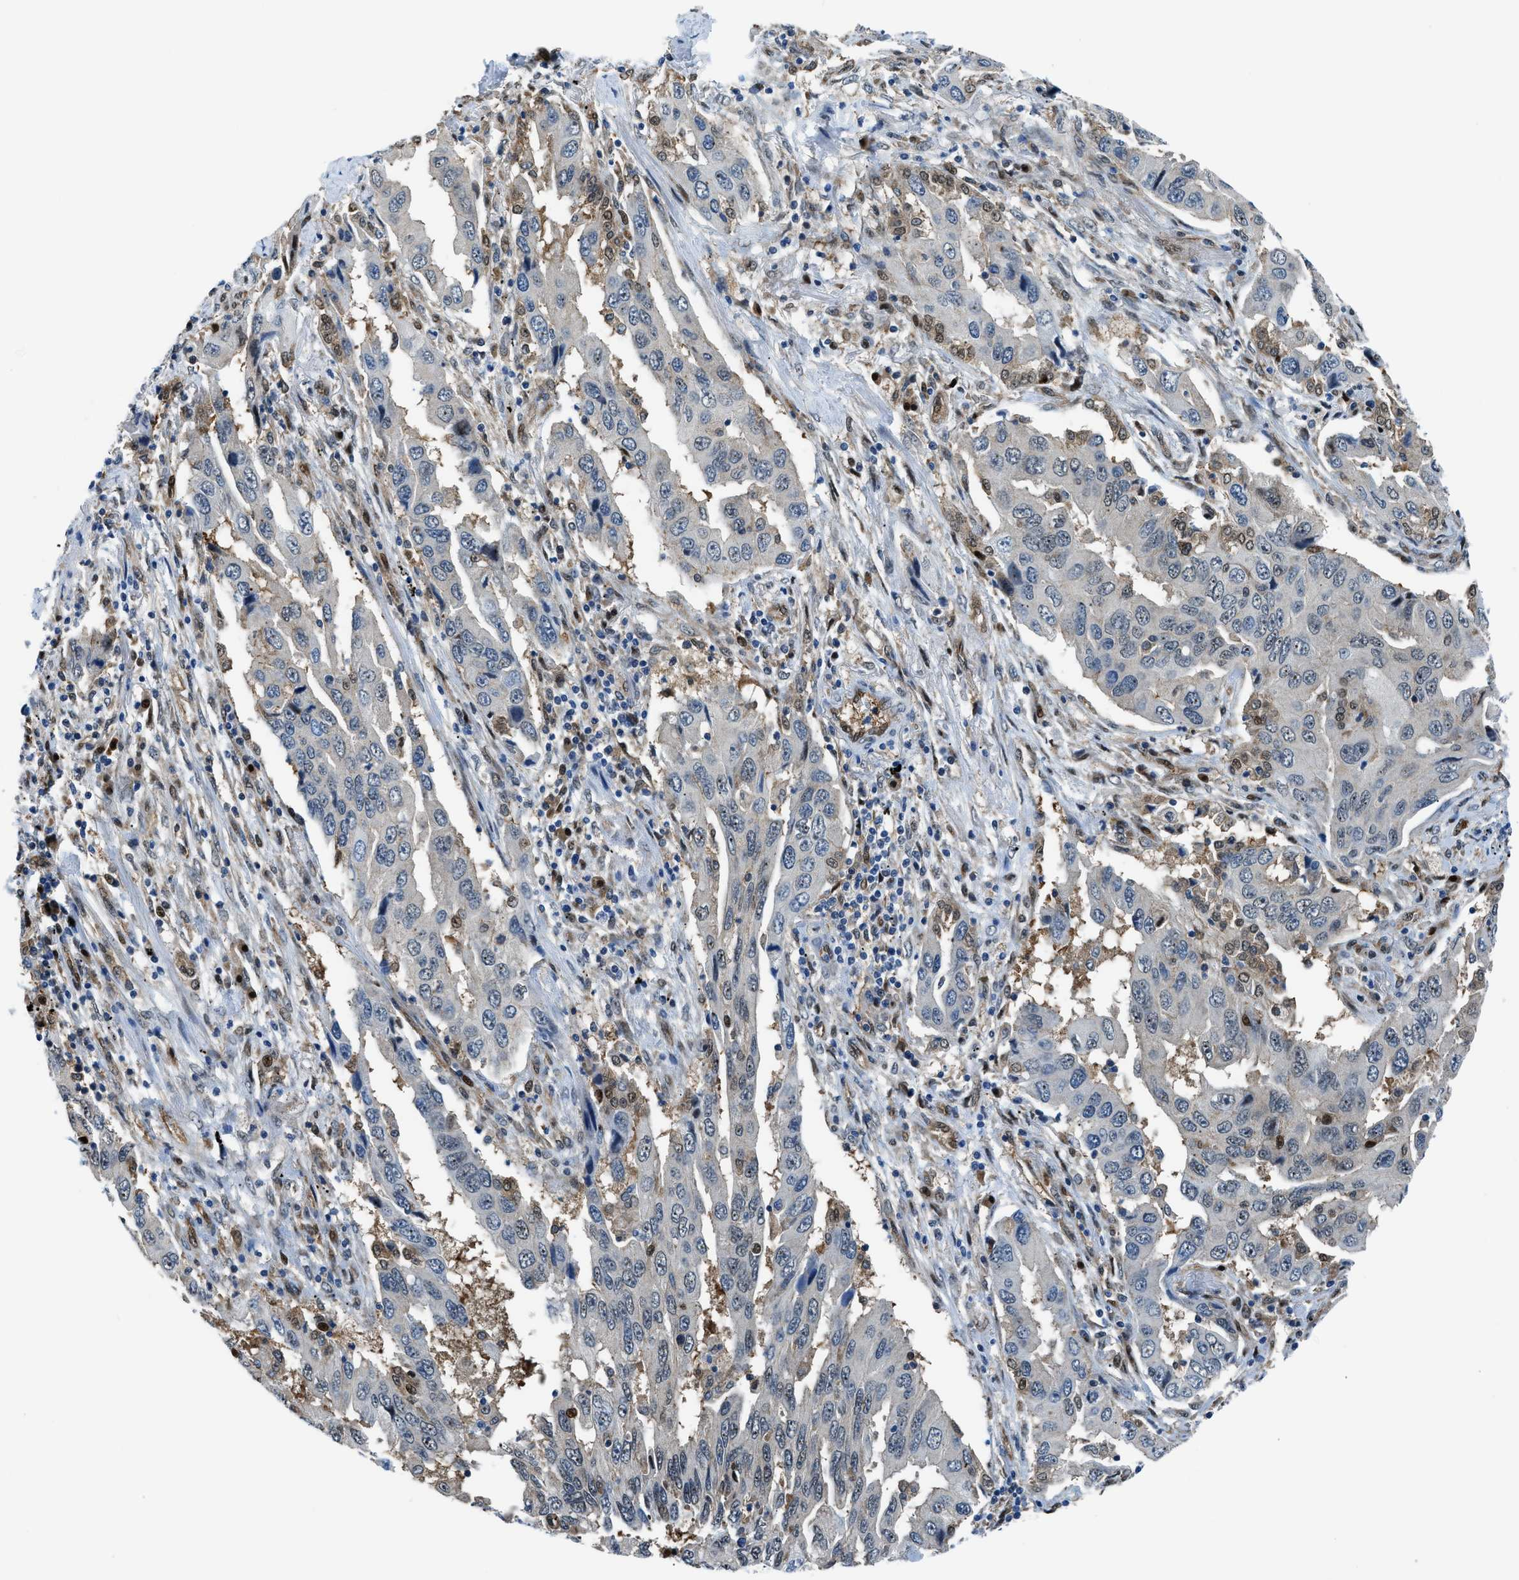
{"staining": {"intensity": "negative", "quantity": "none", "location": "none"}, "tissue": "lung cancer", "cell_type": "Tumor cells", "image_type": "cancer", "snomed": [{"axis": "morphology", "description": "Adenocarcinoma, NOS"}, {"axis": "topography", "description": "Lung"}], "caption": "There is no significant positivity in tumor cells of adenocarcinoma (lung). (Brightfield microscopy of DAB (3,3'-diaminobenzidine) immunohistochemistry at high magnification).", "gene": "YWHAE", "patient": {"sex": "female", "age": 65}}